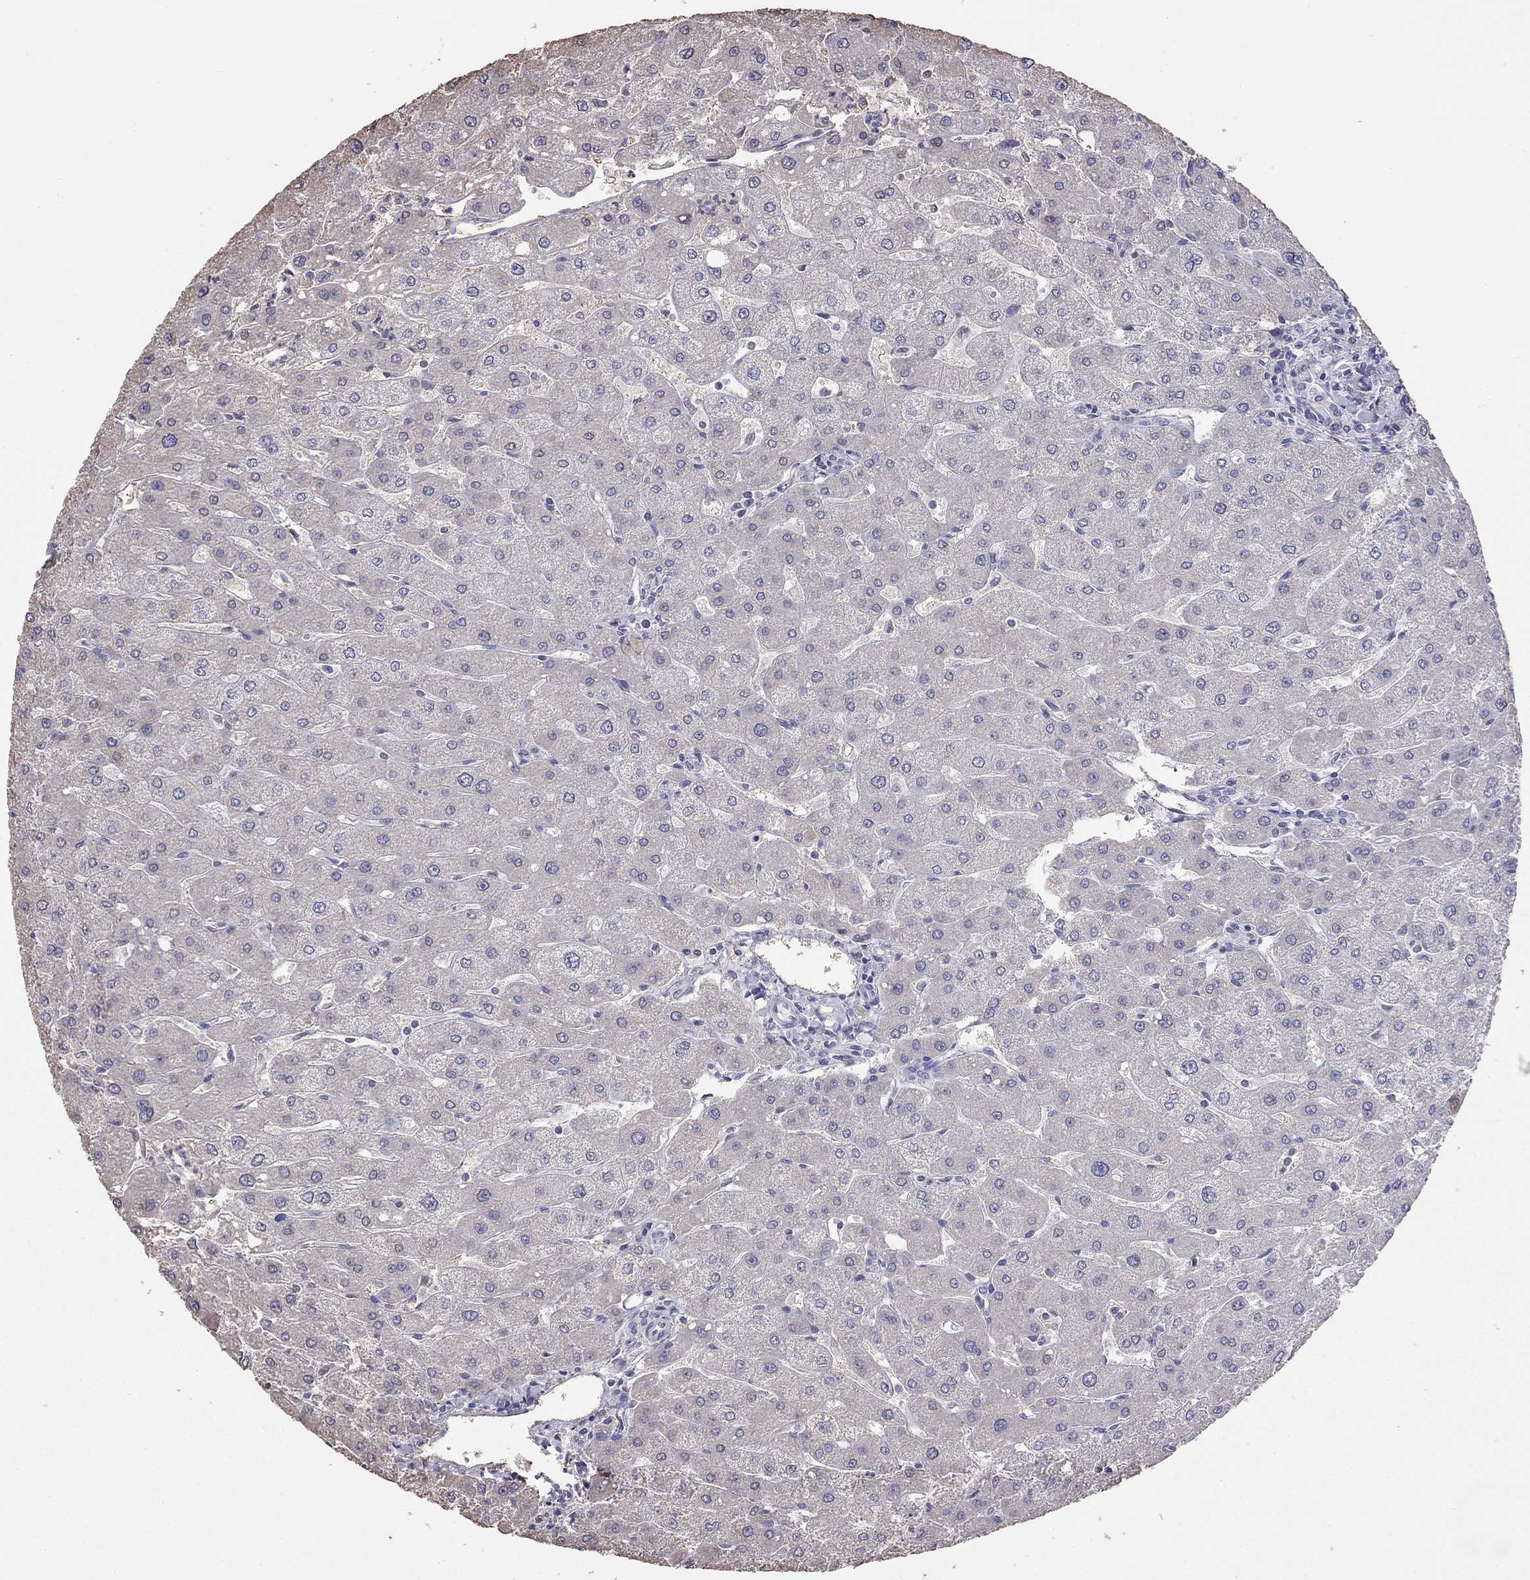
{"staining": {"intensity": "negative", "quantity": "none", "location": "none"}, "tissue": "liver", "cell_type": "Cholangiocytes", "image_type": "normal", "snomed": [{"axis": "morphology", "description": "Normal tissue, NOS"}, {"axis": "topography", "description": "Liver"}], "caption": "A micrograph of liver stained for a protein shows no brown staining in cholangiocytes.", "gene": "SUN3", "patient": {"sex": "male", "age": 67}}